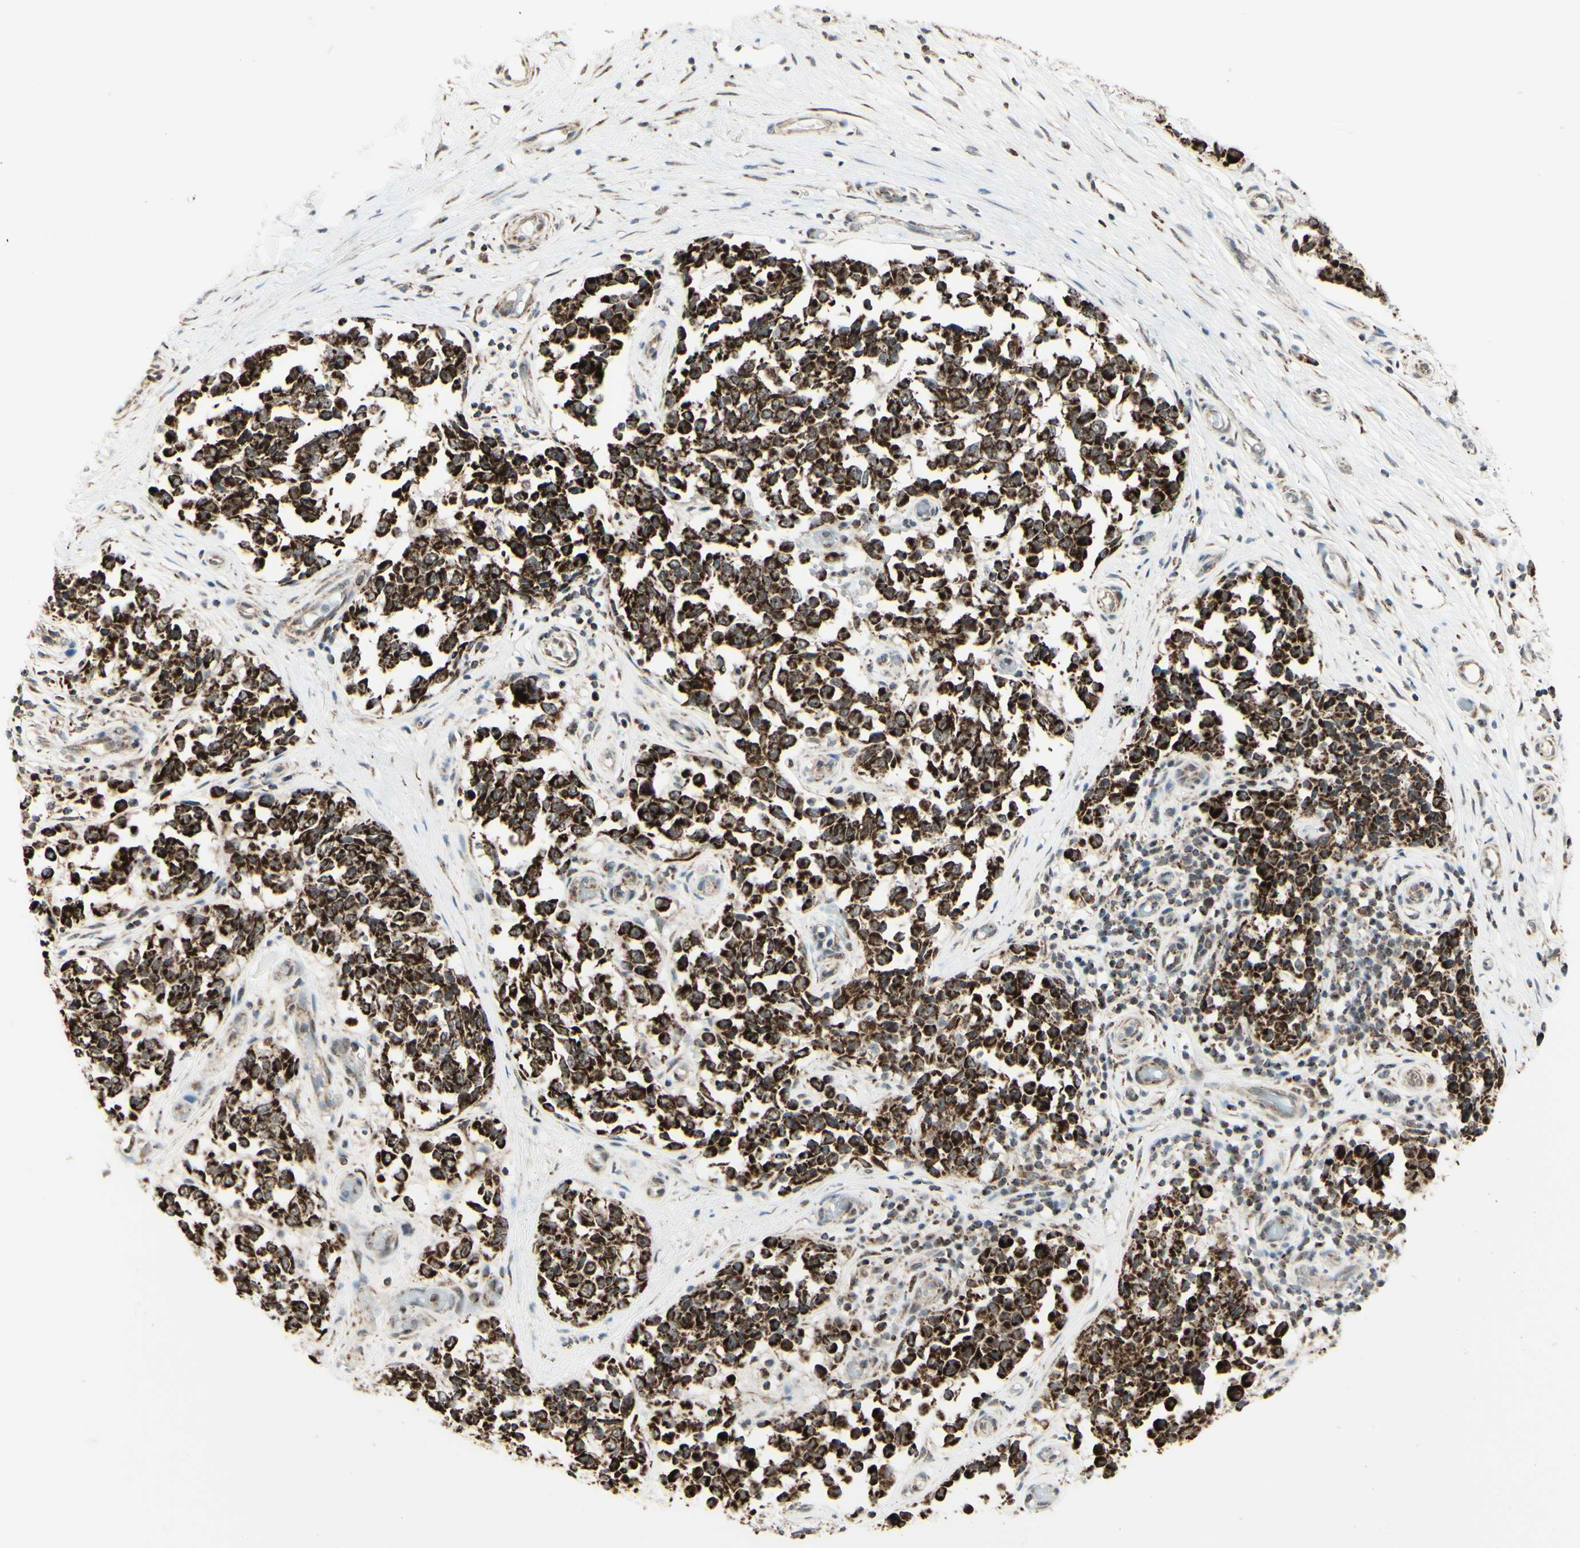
{"staining": {"intensity": "strong", "quantity": ">75%", "location": "cytoplasmic/membranous"}, "tissue": "melanoma", "cell_type": "Tumor cells", "image_type": "cancer", "snomed": [{"axis": "morphology", "description": "Malignant melanoma, NOS"}, {"axis": "topography", "description": "Skin"}], "caption": "Melanoma was stained to show a protein in brown. There is high levels of strong cytoplasmic/membranous expression in about >75% of tumor cells.", "gene": "DHRS3", "patient": {"sex": "female", "age": 64}}